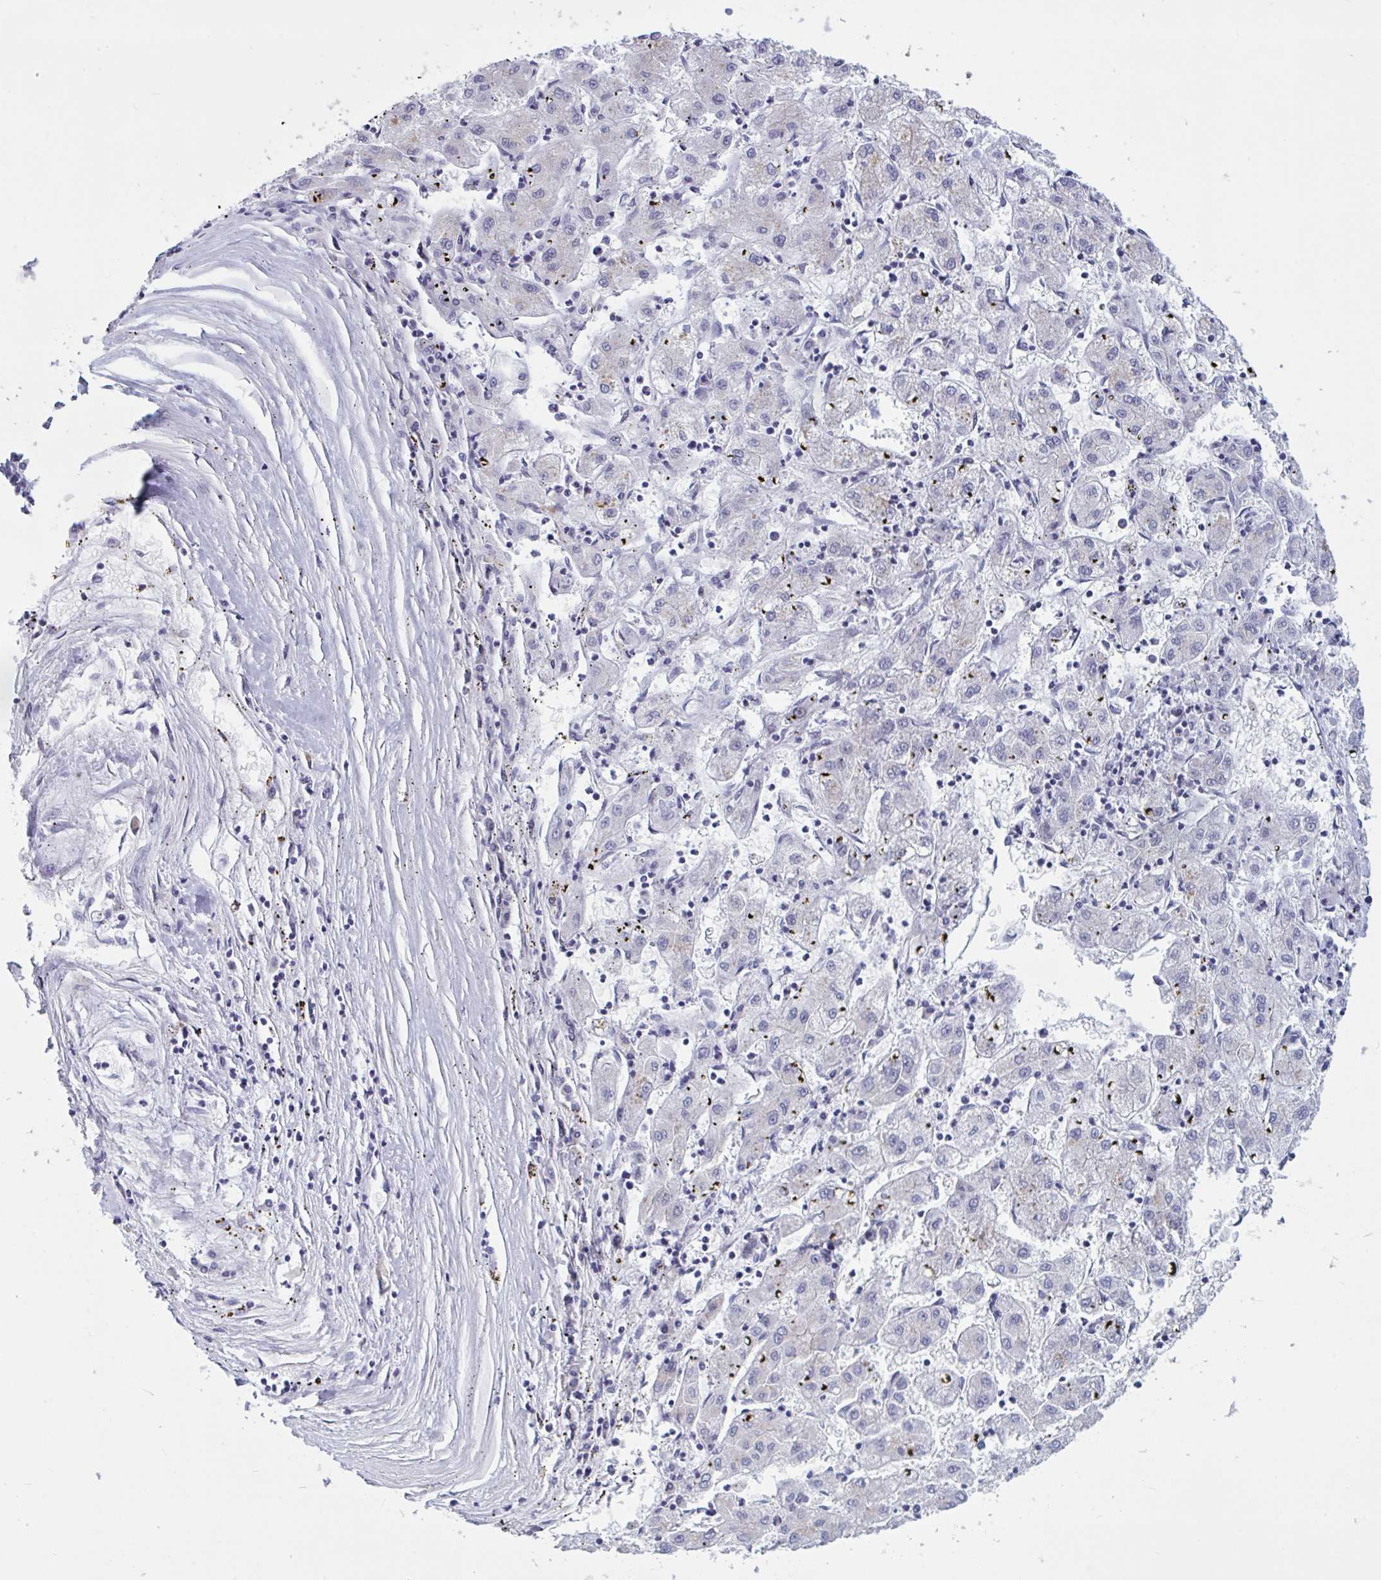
{"staining": {"intensity": "negative", "quantity": "none", "location": "none"}, "tissue": "liver cancer", "cell_type": "Tumor cells", "image_type": "cancer", "snomed": [{"axis": "morphology", "description": "Carcinoma, Hepatocellular, NOS"}, {"axis": "topography", "description": "Liver"}], "caption": "High power microscopy micrograph of an IHC image of liver hepatocellular carcinoma, revealing no significant expression in tumor cells.", "gene": "TCEAL8", "patient": {"sex": "male", "age": 72}}